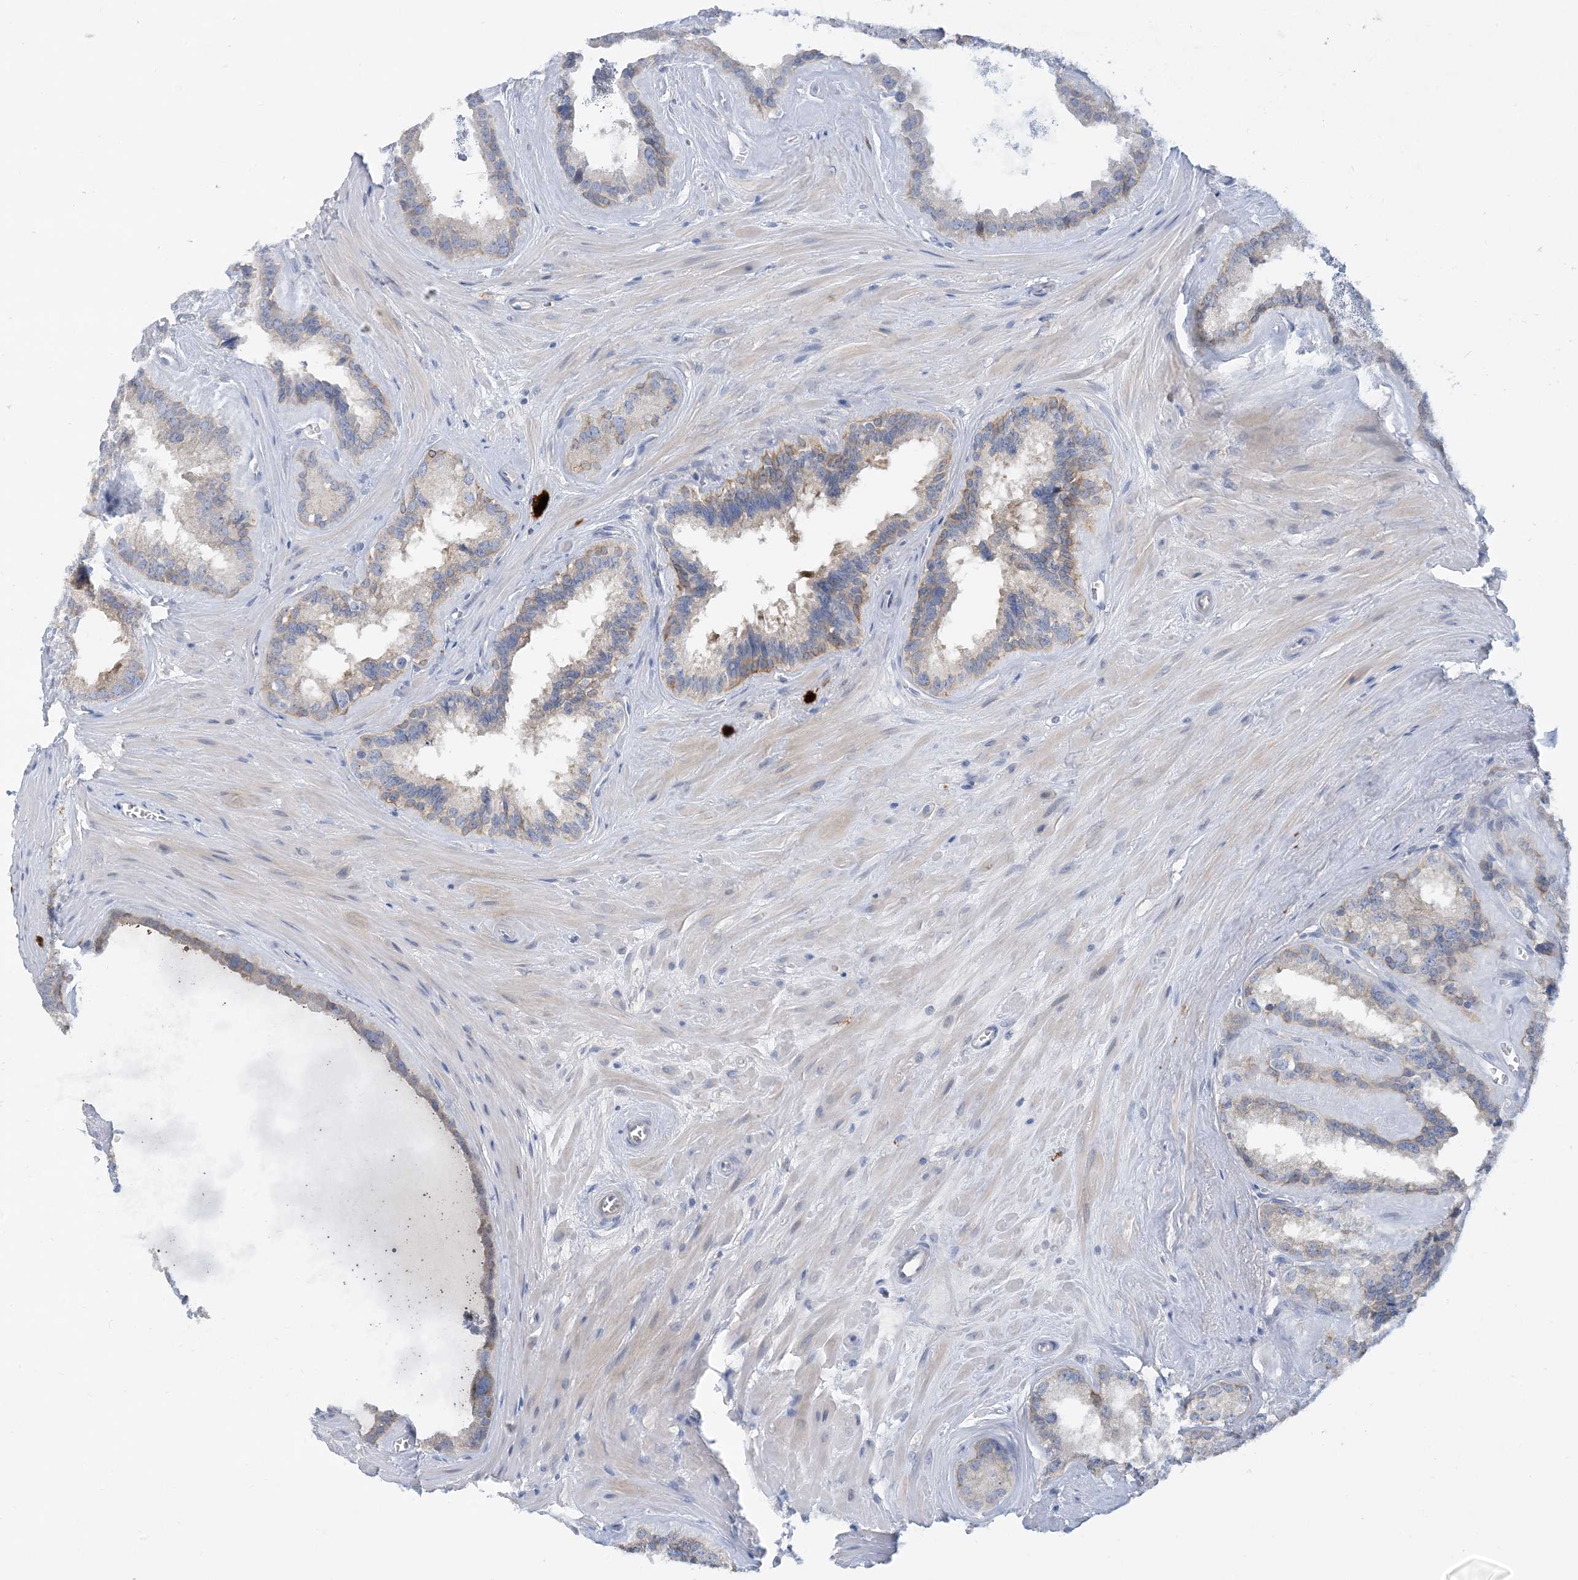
{"staining": {"intensity": "moderate", "quantity": "<25%", "location": "cytoplasmic/membranous"}, "tissue": "seminal vesicle", "cell_type": "Glandular cells", "image_type": "normal", "snomed": [{"axis": "morphology", "description": "Normal tissue, NOS"}, {"axis": "topography", "description": "Prostate"}, {"axis": "topography", "description": "Seminal veicle"}], "caption": "IHC staining of normal seminal vesicle, which reveals low levels of moderate cytoplasmic/membranous expression in about <25% of glandular cells indicating moderate cytoplasmic/membranous protein expression. The staining was performed using DAB (3,3'-diaminobenzidine) (brown) for protein detection and nuclei were counterstained in hematoxylin (blue).", "gene": "ZCCHC12", "patient": {"sex": "male", "age": 59}}